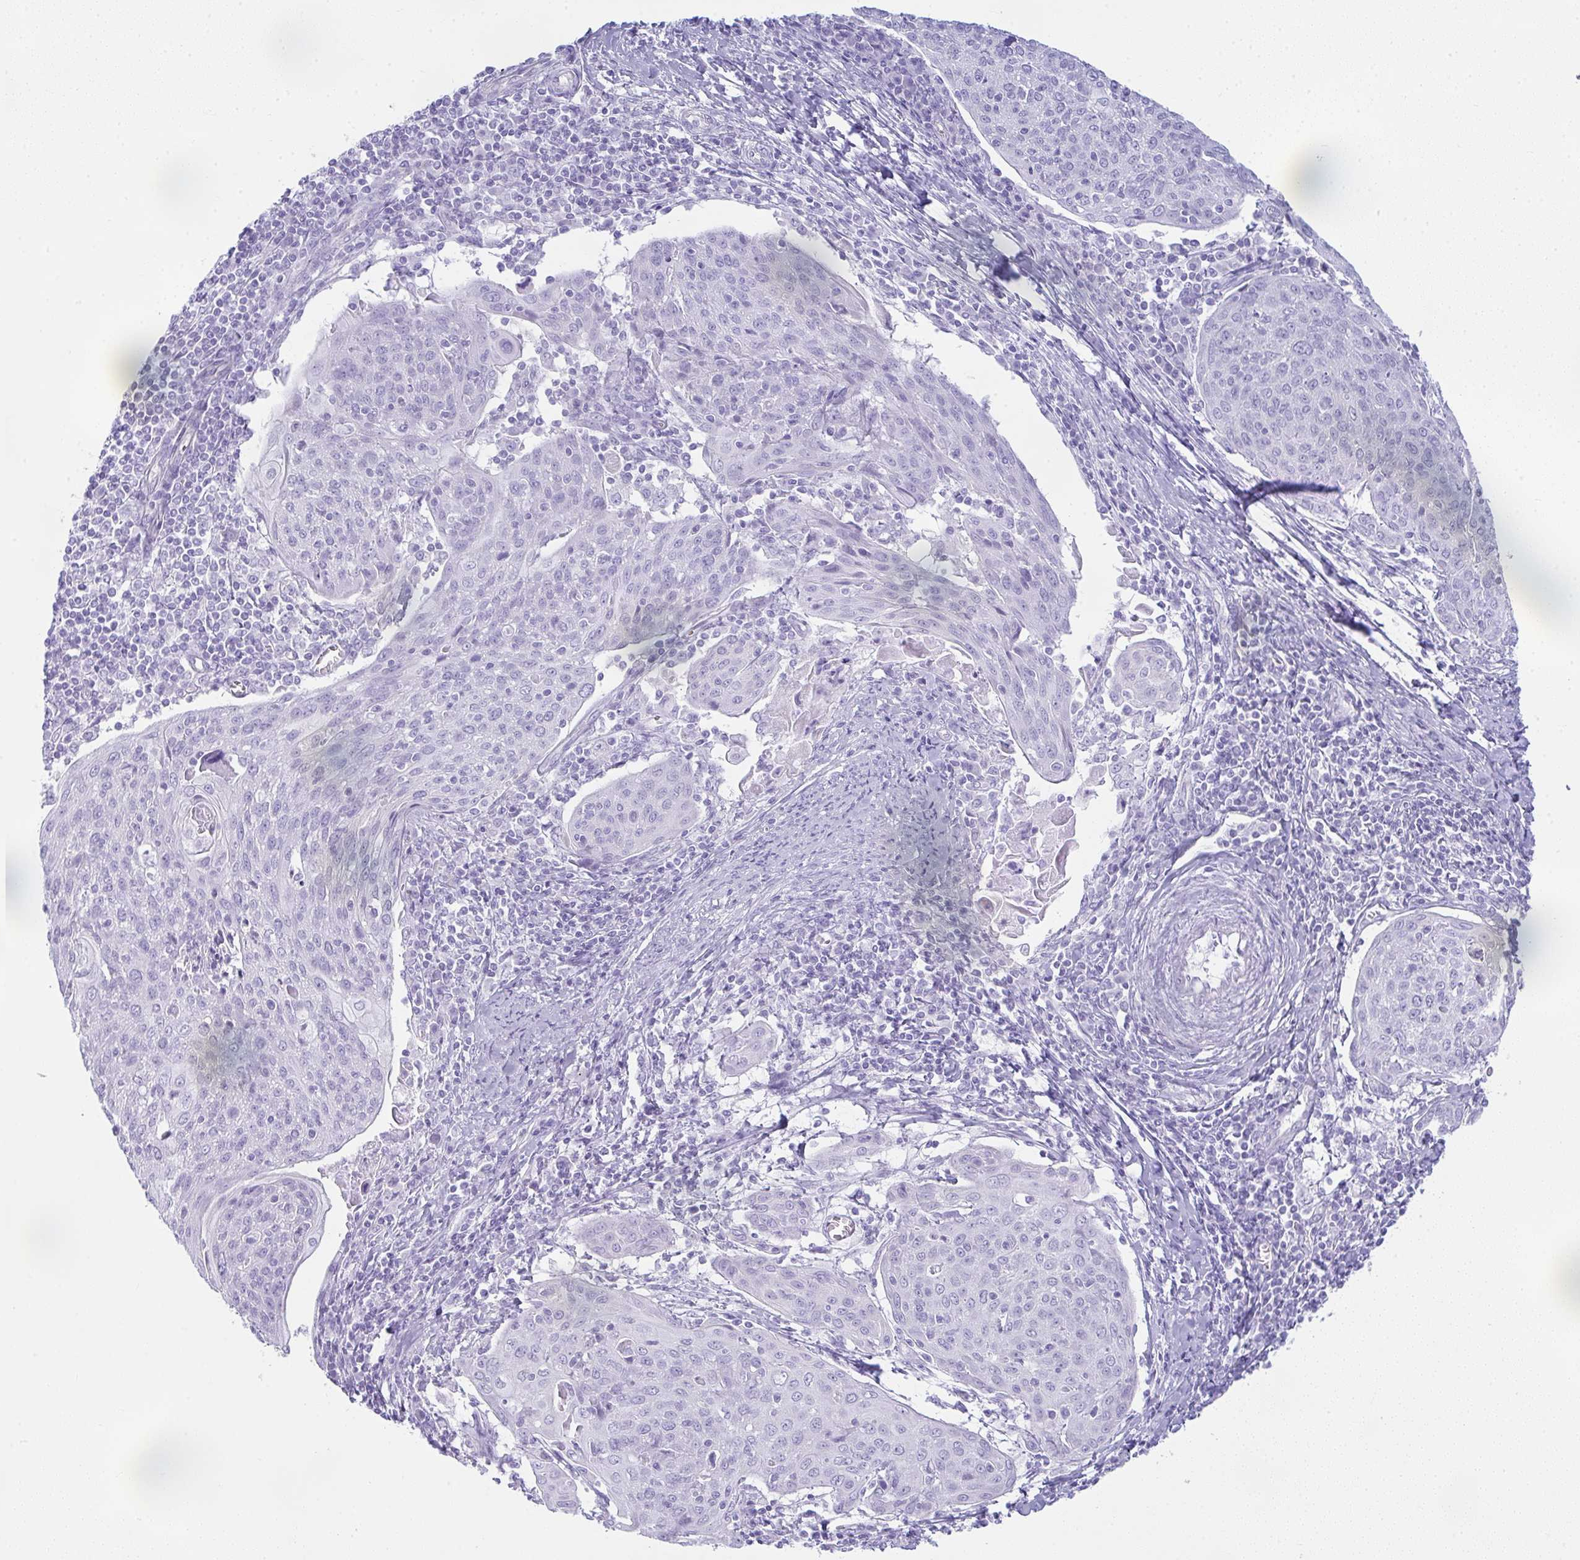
{"staining": {"intensity": "negative", "quantity": "none", "location": "none"}, "tissue": "cervical cancer", "cell_type": "Tumor cells", "image_type": "cancer", "snomed": [{"axis": "morphology", "description": "Squamous cell carcinoma, NOS"}, {"axis": "topography", "description": "Cervix"}], "caption": "The histopathology image exhibits no significant expression in tumor cells of squamous cell carcinoma (cervical). (Brightfield microscopy of DAB immunohistochemistry (IHC) at high magnification).", "gene": "RASL10A", "patient": {"sex": "female", "age": 67}}